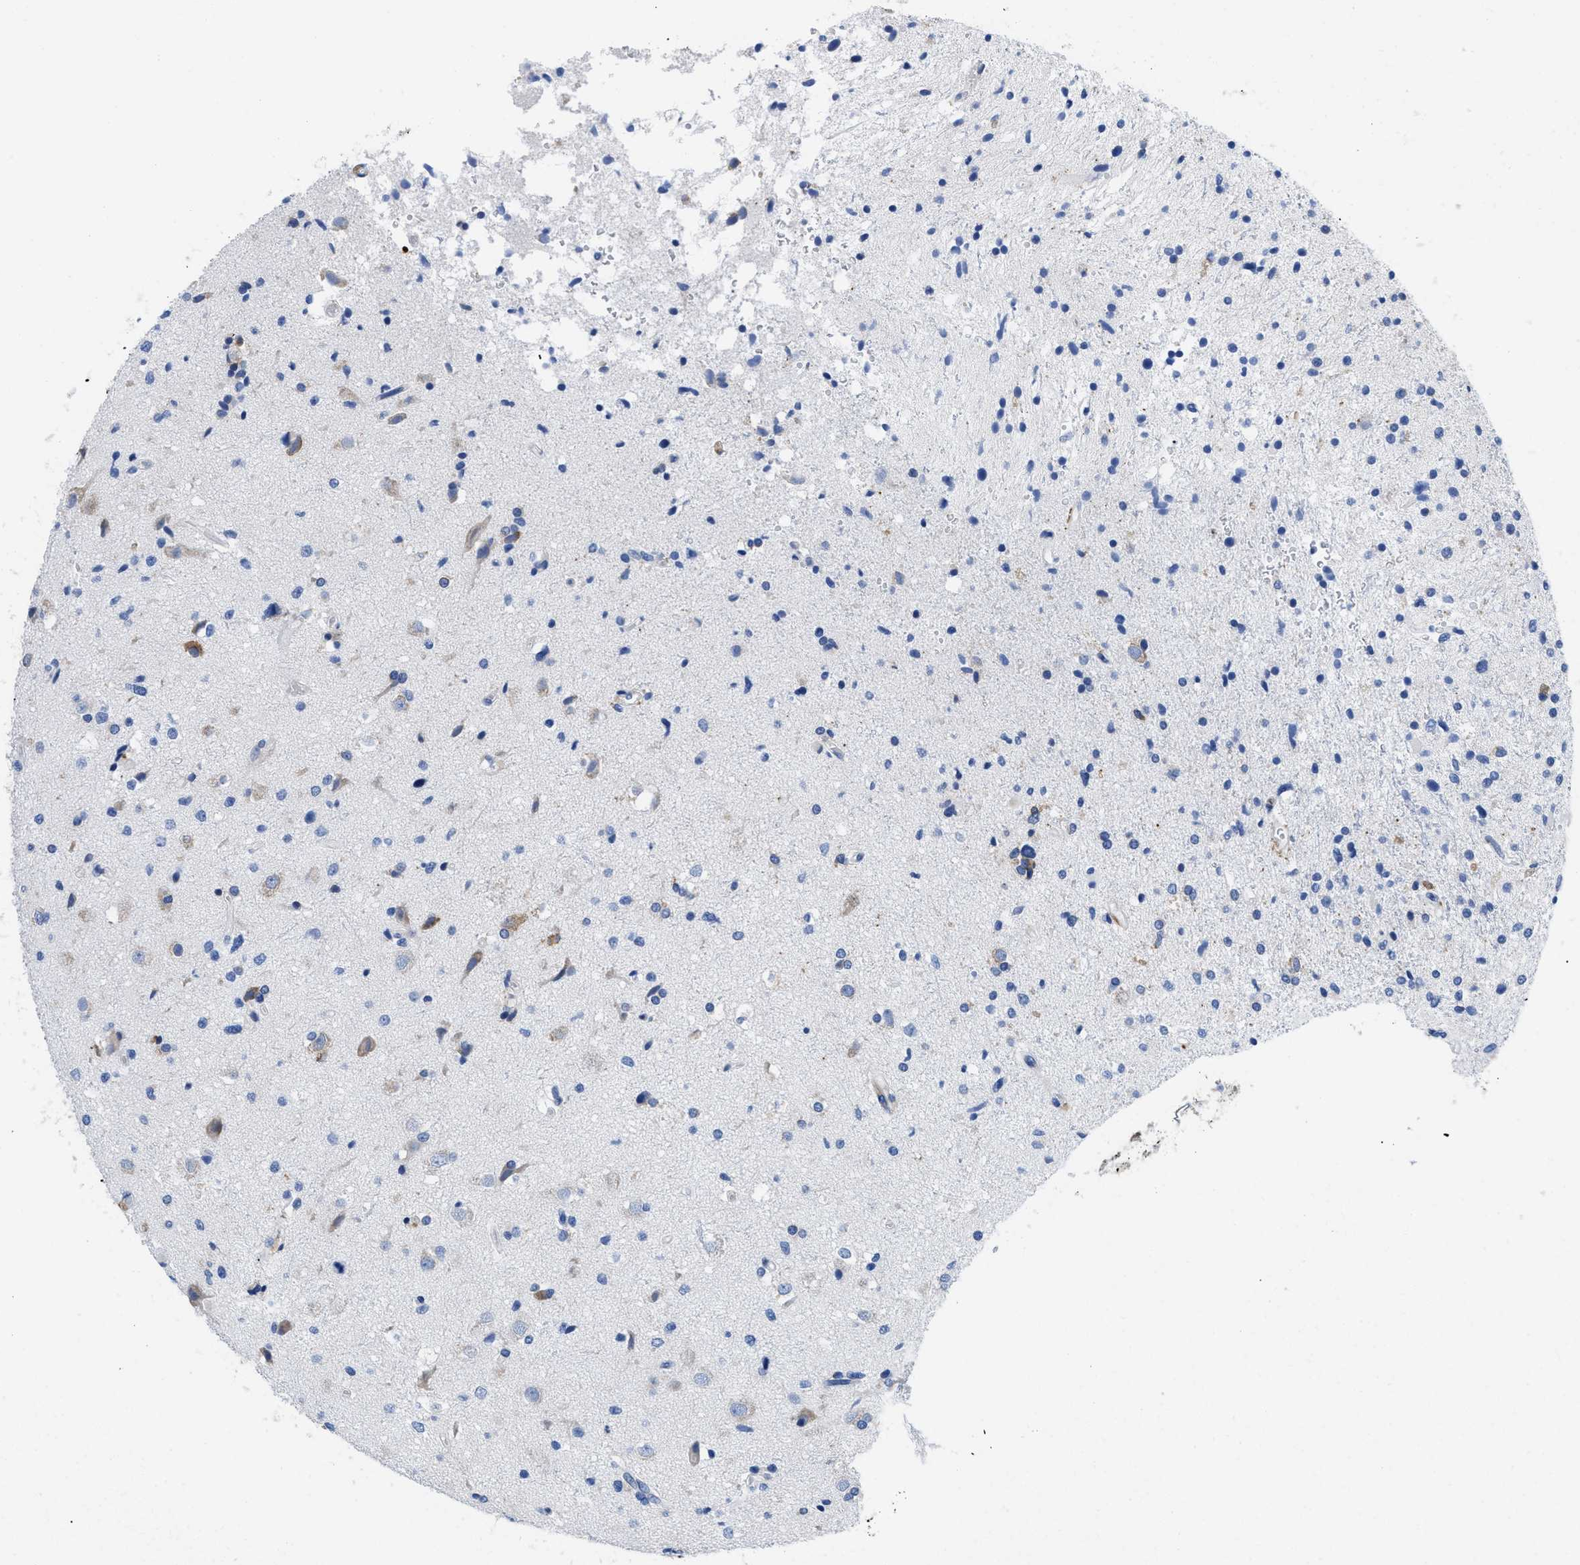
{"staining": {"intensity": "negative", "quantity": "none", "location": "none"}, "tissue": "glioma", "cell_type": "Tumor cells", "image_type": "cancer", "snomed": [{"axis": "morphology", "description": "Glioma, malignant, High grade"}, {"axis": "topography", "description": "Brain"}], "caption": "This is a histopathology image of immunohistochemistry staining of malignant glioma (high-grade), which shows no expression in tumor cells. (DAB immunohistochemistry (IHC), high magnification).", "gene": "HLA-DPA1", "patient": {"sex": "male", "age": 33}}